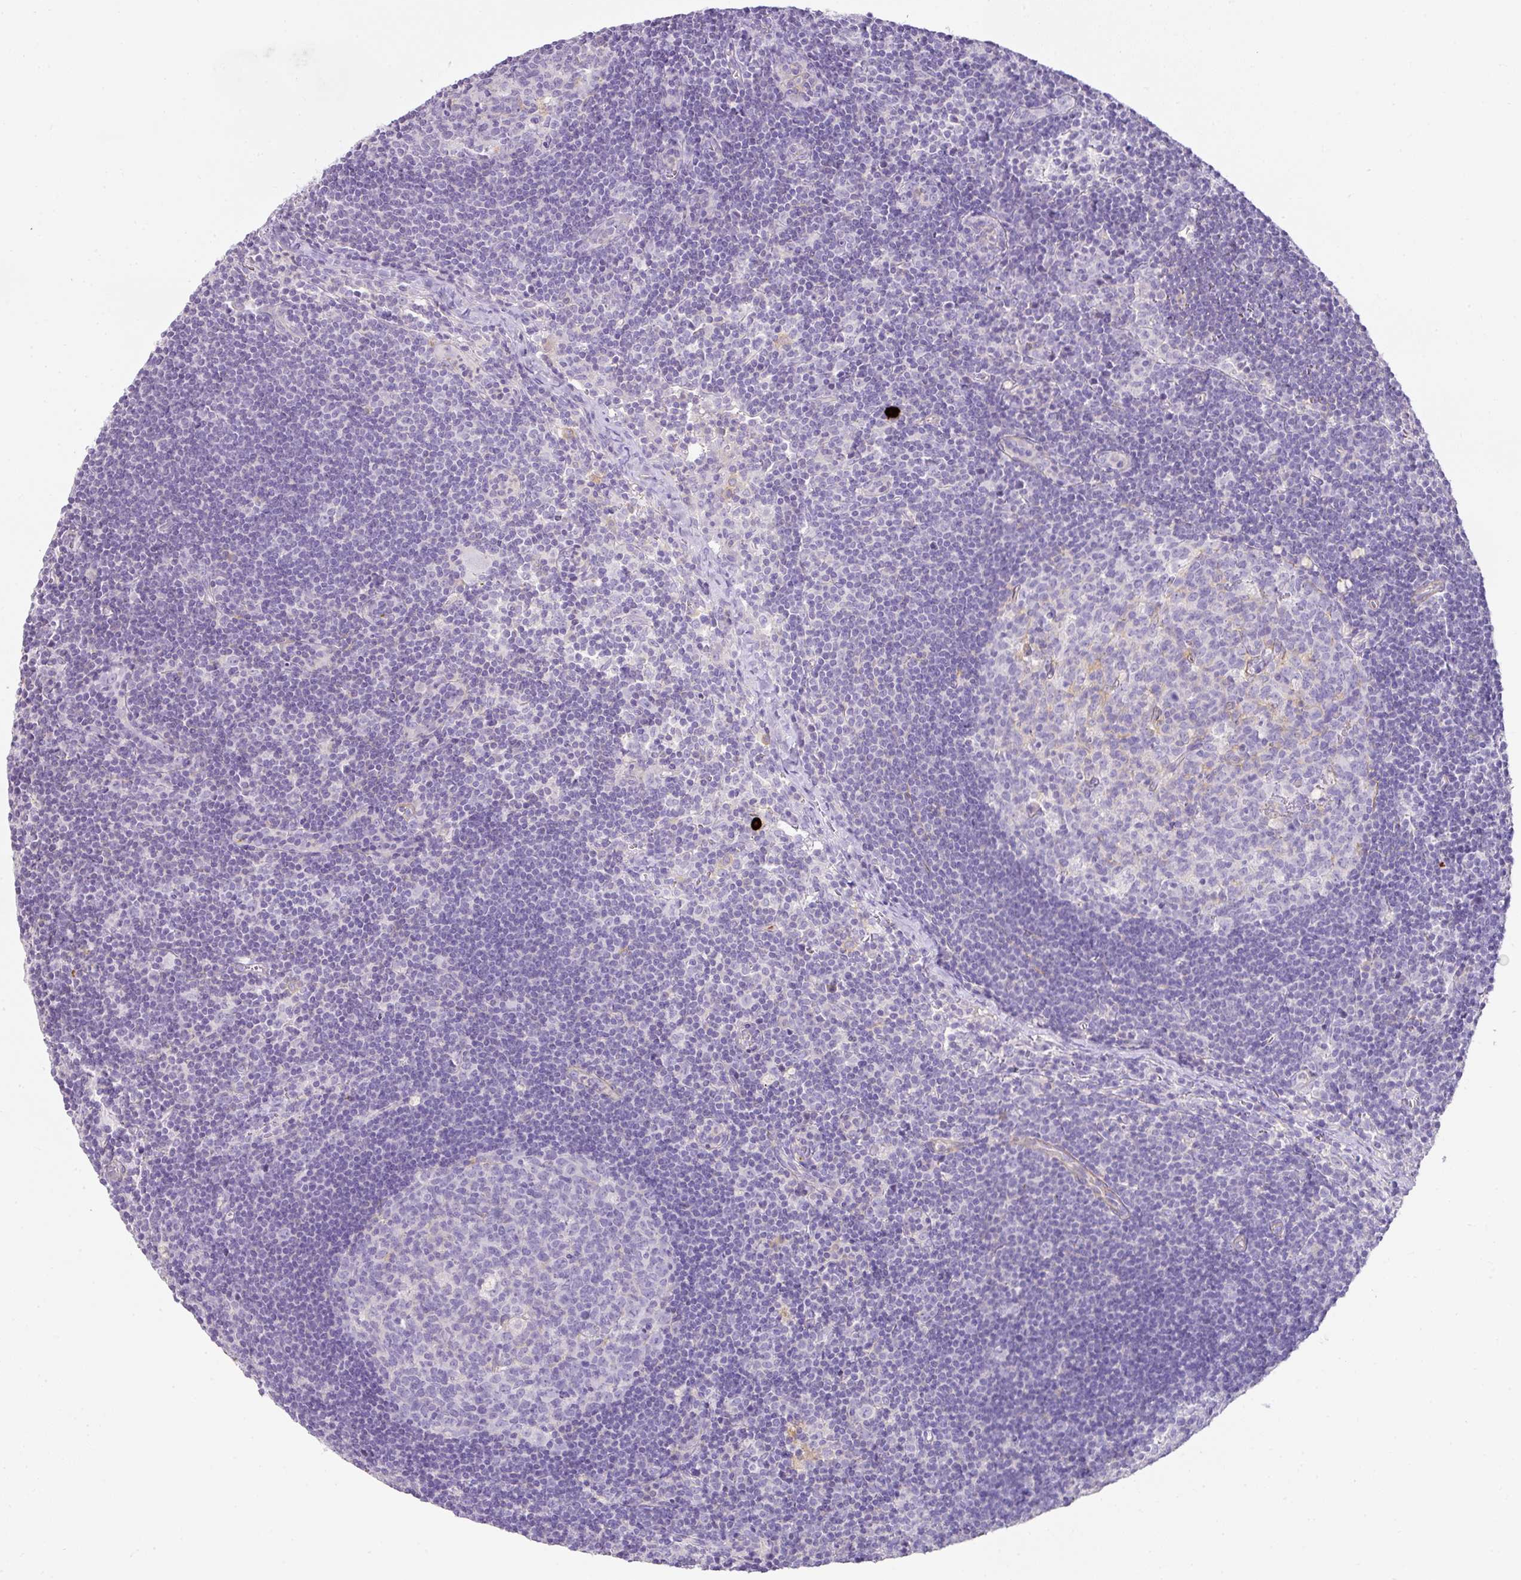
{"staining": {"intensity": "negative", "quantity": "none", "location": "none"}, "tissue": "lymph node", "cell_type": "Germinal center cells", "image_type": "normal", "snomed": [{"axis": "morphology", "description": "Normal tissue, NOS"}, {"axis": "topography", "description": "Lymph node"}], "caption": "This is an immunohistochemistry histopathology image of unremarkable lymph node. There is no staining in germinal center cells.", "gene": "TARM1", "patient": {"sex": "female", "age": 29}}